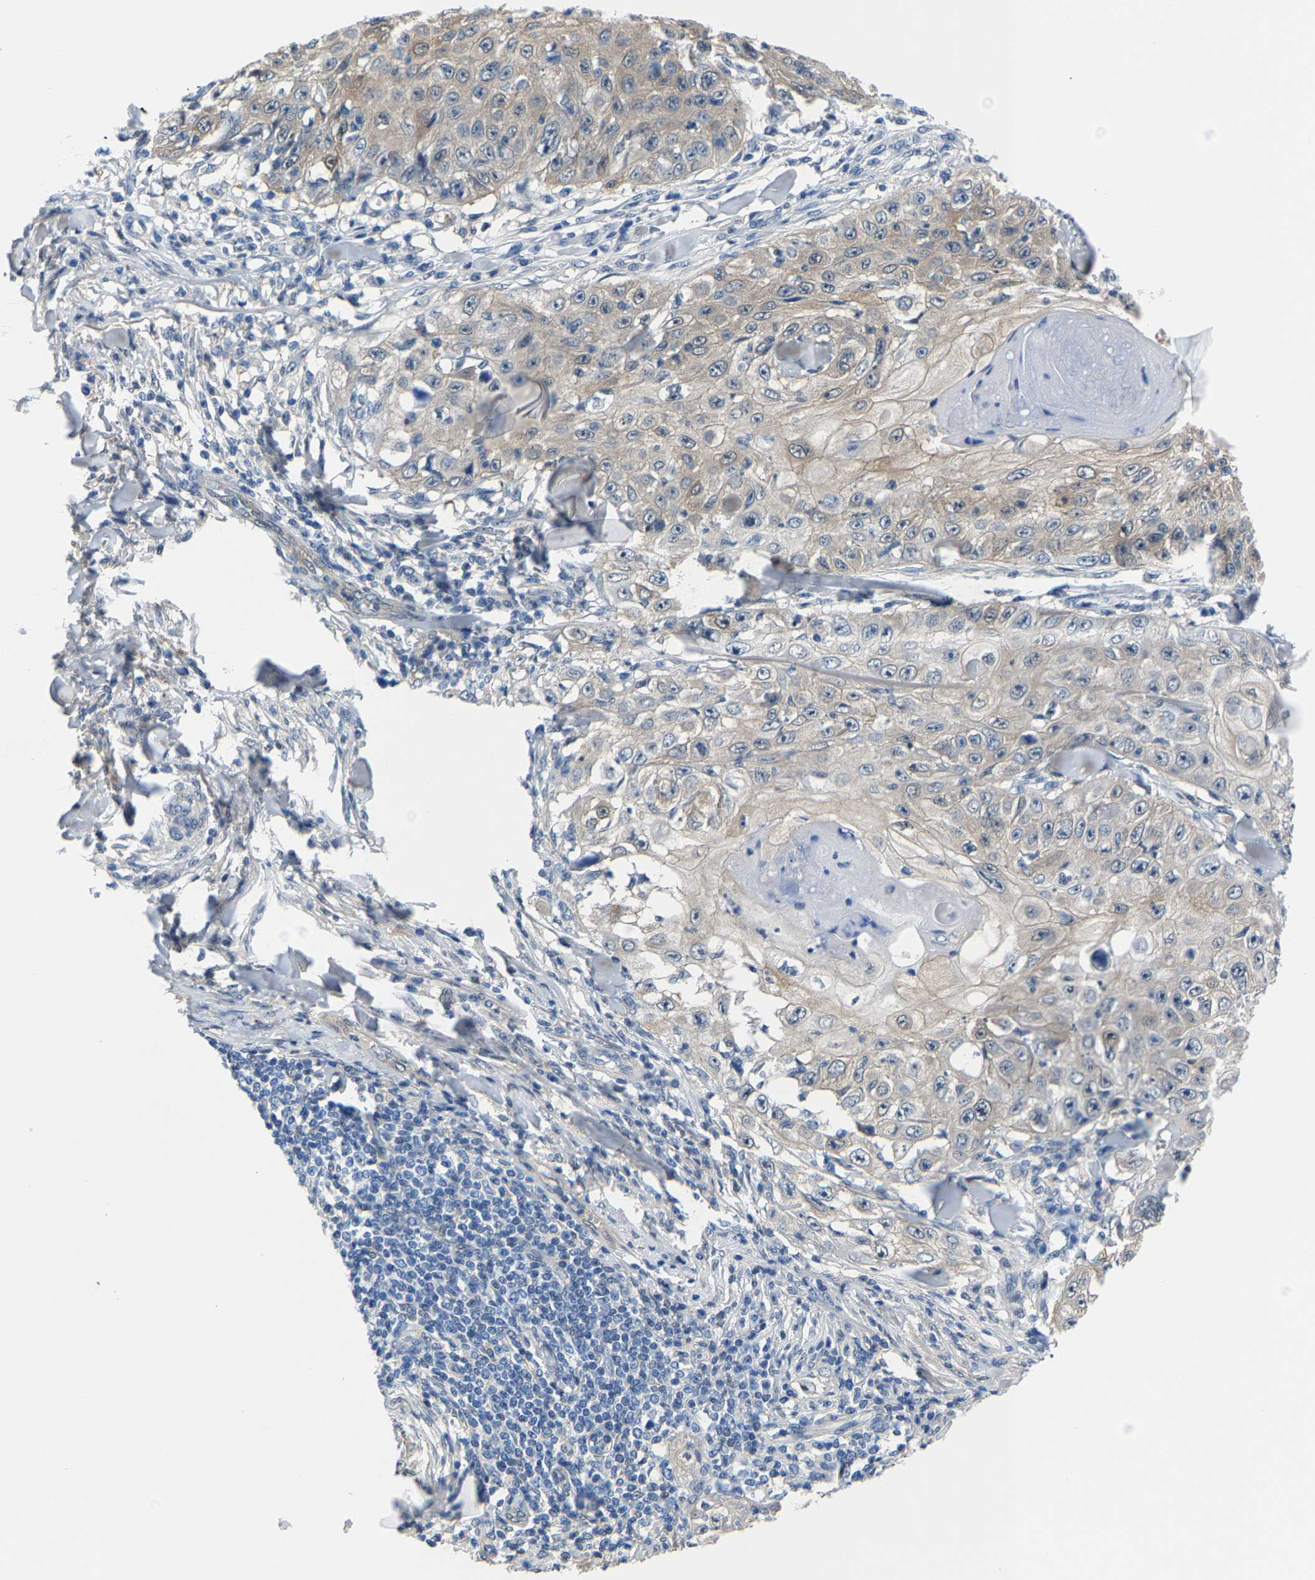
{"staining": {"intensity": "weak", "quantity": "25%-75%", "location": "cytoplasmic/membranous"}, "tissue": "skin cancer", "cell_type": "Tumor cells", "image_type": "cancer", "snomed": [{"axis": "morphology", "description": "Squamous cell carcinoma, NOS"}, {"axis": "topography", "description": "Skin"}], "caption": "A low amount of weak cytoplasmic/membranous expression is appreciated in about 25%-75% of tumor cells in skin cancer tissue. (DAB (3,3'-diaminobenzidine) IHC, brown staining for protein, blue staining for nuclei).", "gene": "SSH3", "patient": {"sex": "male", "age": 86}}